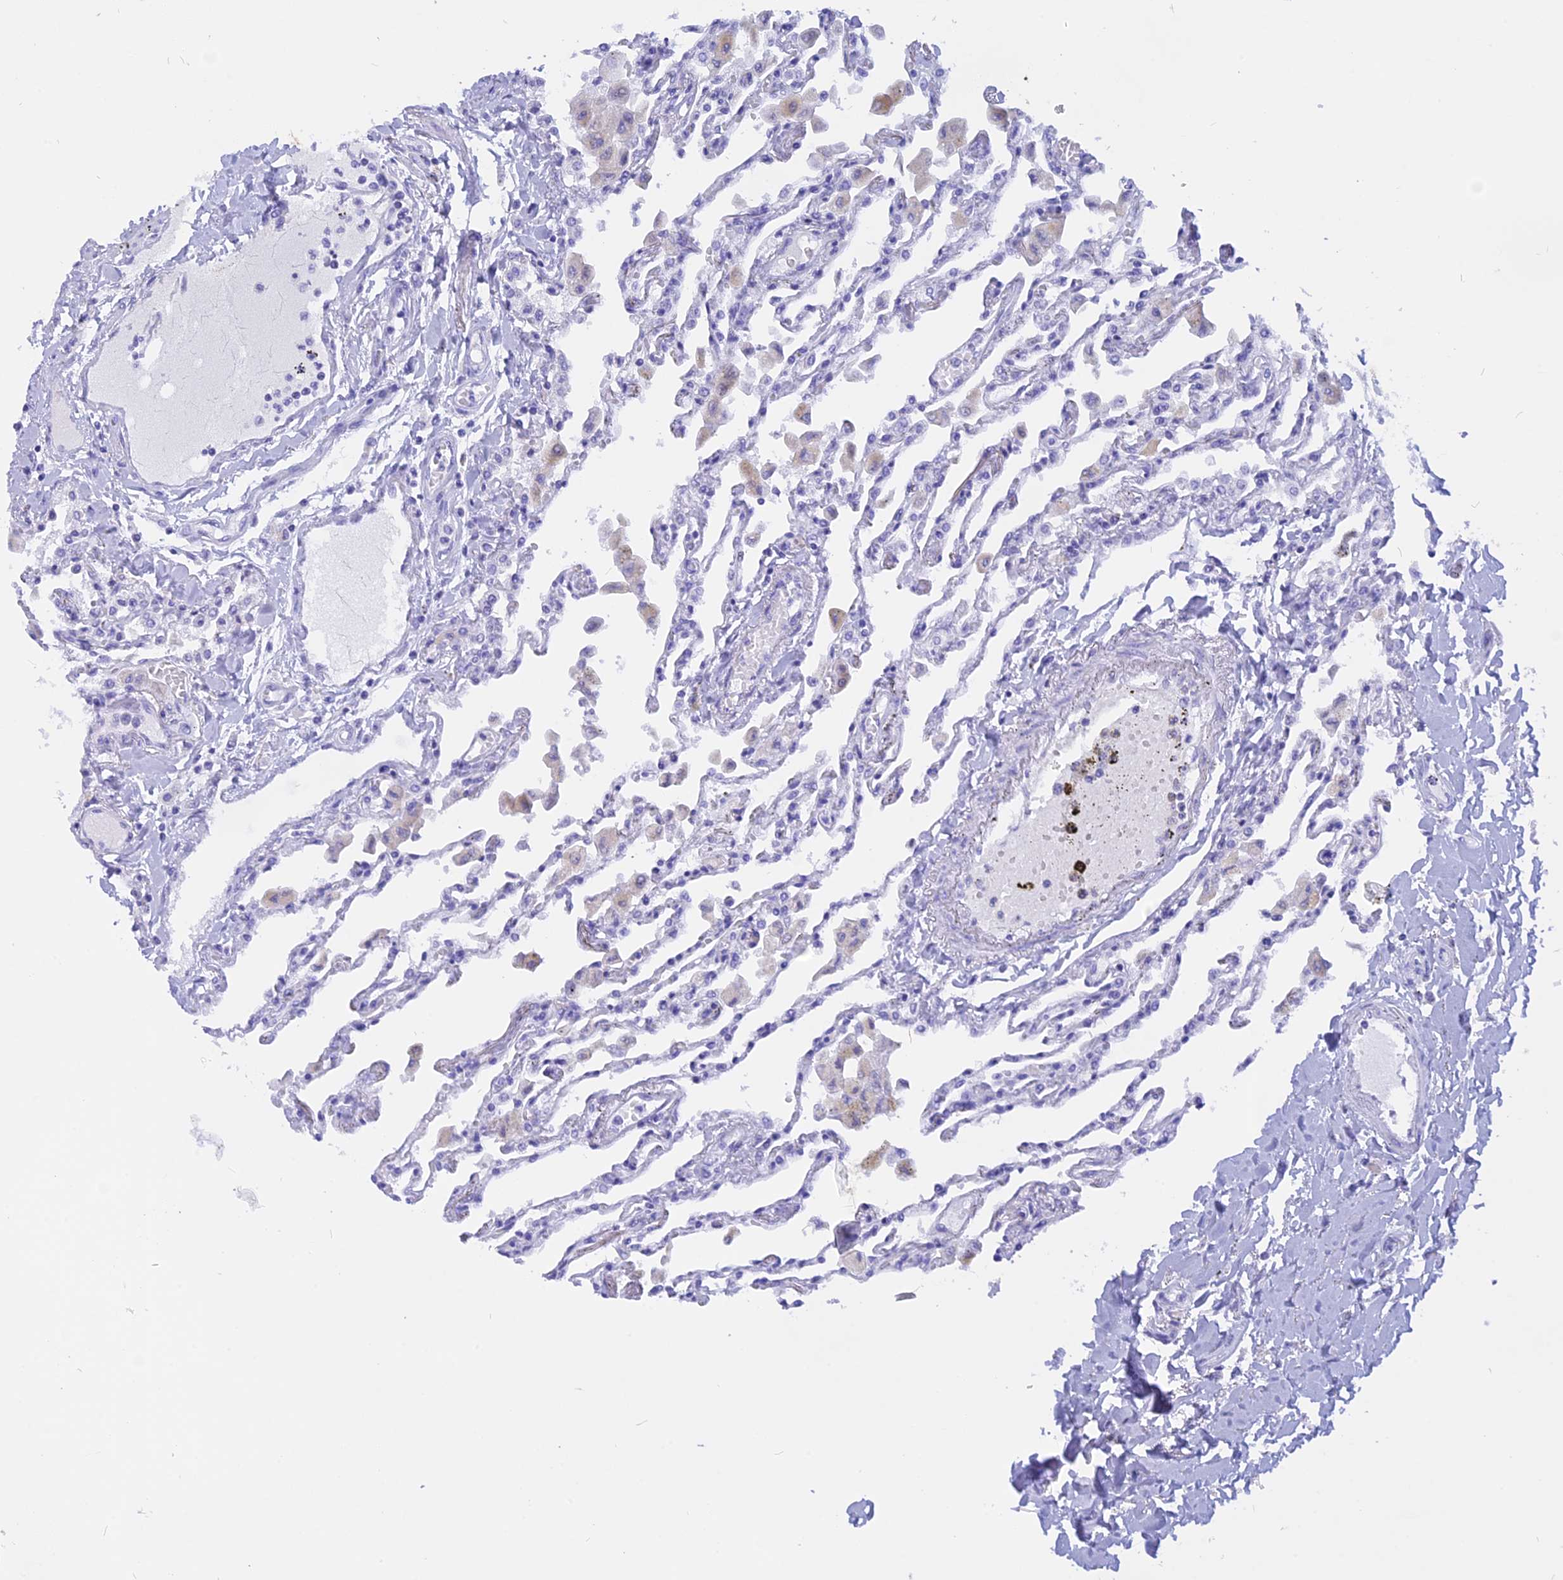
{"staining": {"intensity": "negative", "quantity": "none", "location": "none"}, "tissue": "lung", "cell_type": "Alveolar cells", "image_type": "normal", "snomed": [{"axis": "morphology", "description": "Normal tissue, NOS"}, {"axis": "topography", "description": "Bronchus"}, {"axis": "topography", "description": "Lung"}], "caption": "This photomicrograph is of unremarkable lung stained with immunohistochemistry to label a protein in brown with the nuclei are counter-stained blue. There is no expression in alveolar cells. Brightfield microscopy of immunohistochemistry (IHC) stained with DAB (brown) and hematoxylin (blue), captured at high magnification.", "gene": "ISCA1", "patient": {"sex": "female", "age": 49}}